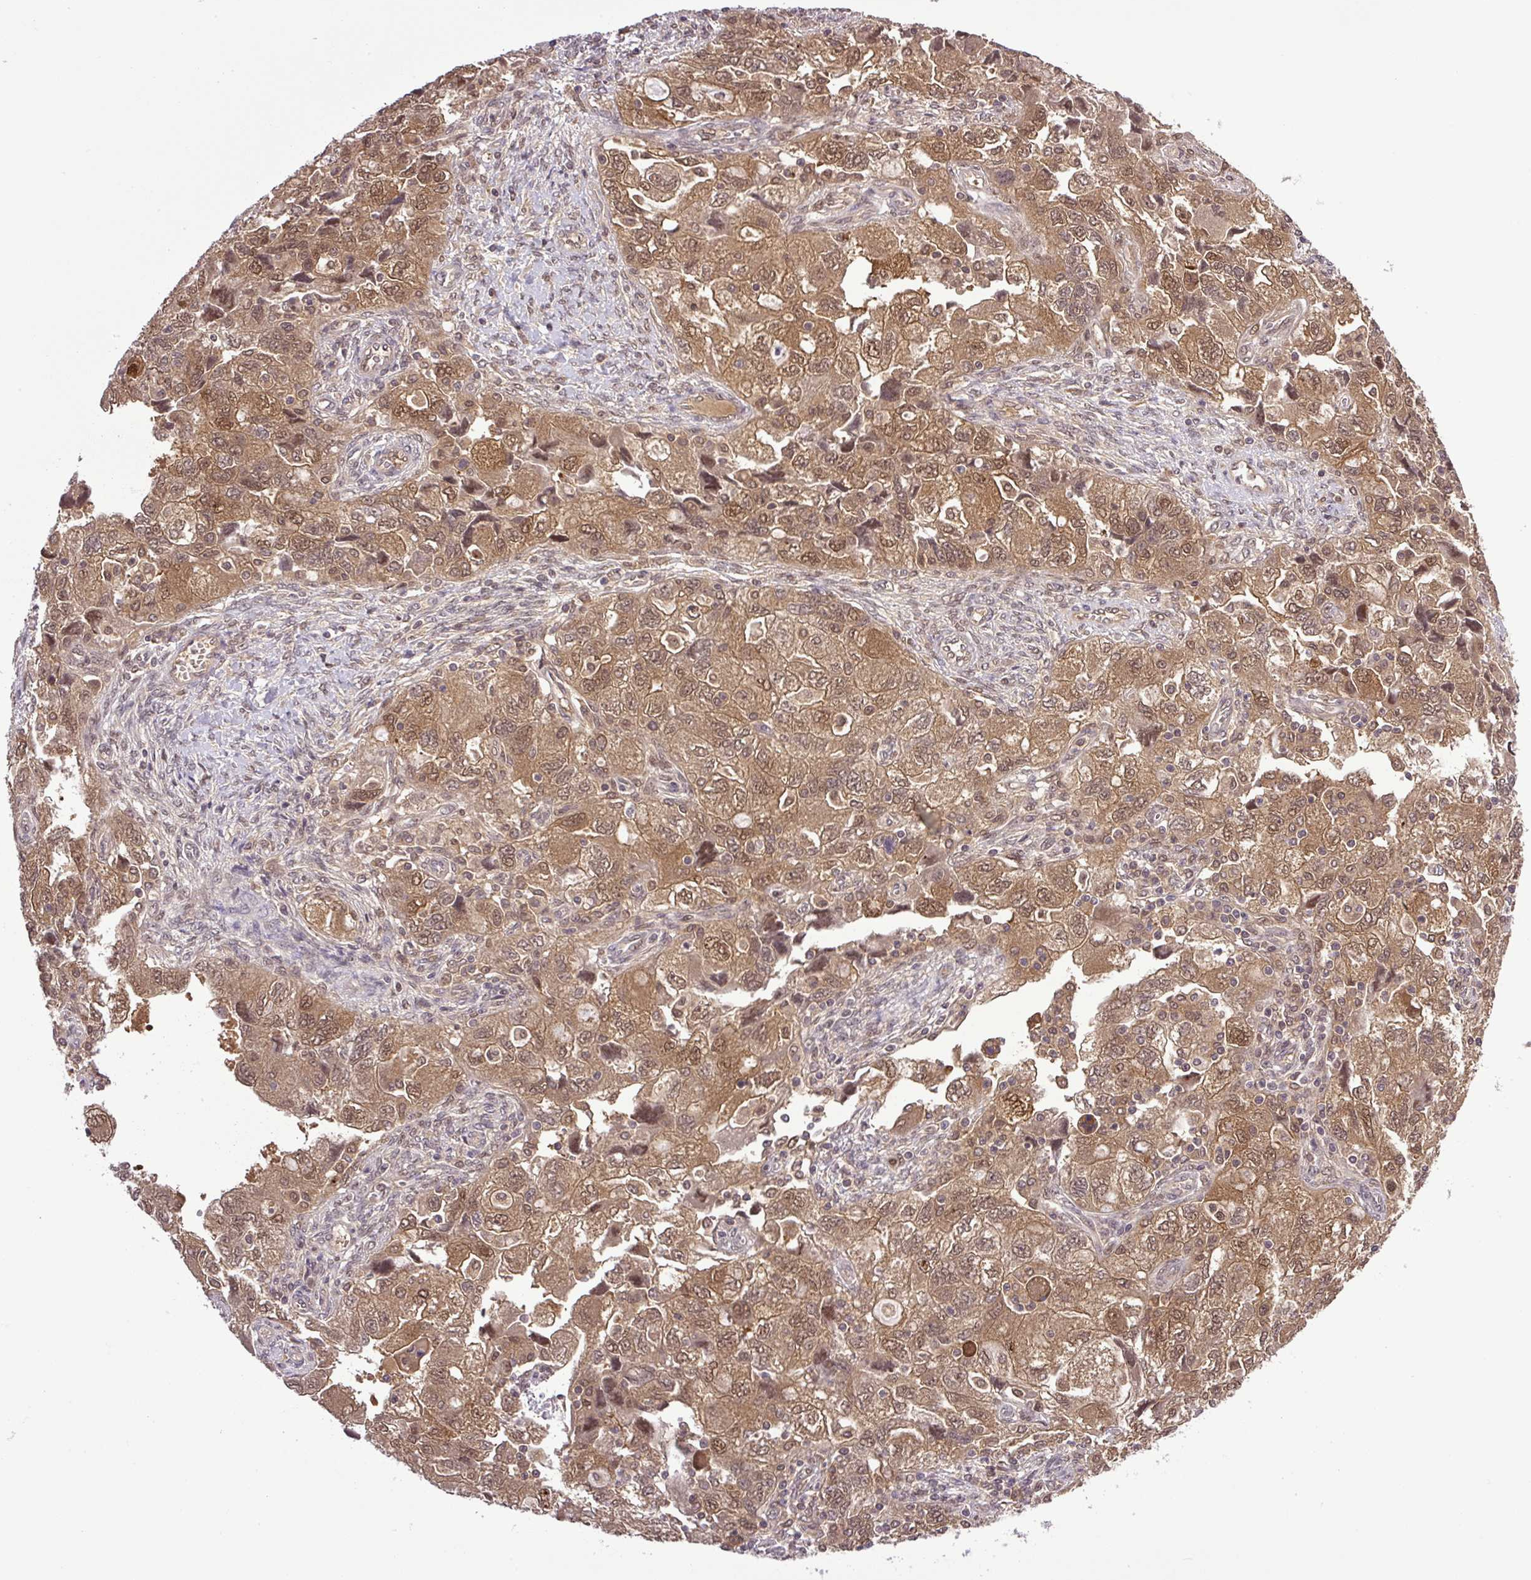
{"staining": {"intensity": "moderate", "quantity": ">75%", "location": "cytoplasmic/membranous,nuclear"}, "tissue": "ovarian cancer", "cell_type": "Tumor cells", "image_type": "cancer", "snomed": [{"axis": "morphology", "description": "Carcinoma, NOS"}, {"axis": "morphology", "description": "Cystadenocarcinoma, serous, NOS"}, {"axis": "topography", "description": "Ovary"}], "caption": "There is medium levels of moderate cytoplasmic/membranous and nuclear positivity in tumor cells of ovarian cancer (carcinoma), as demonstrated by immunohistochemical staining (brown color).", "gene": "SGTA", "patient": {"sex": "female", "age": 69}}